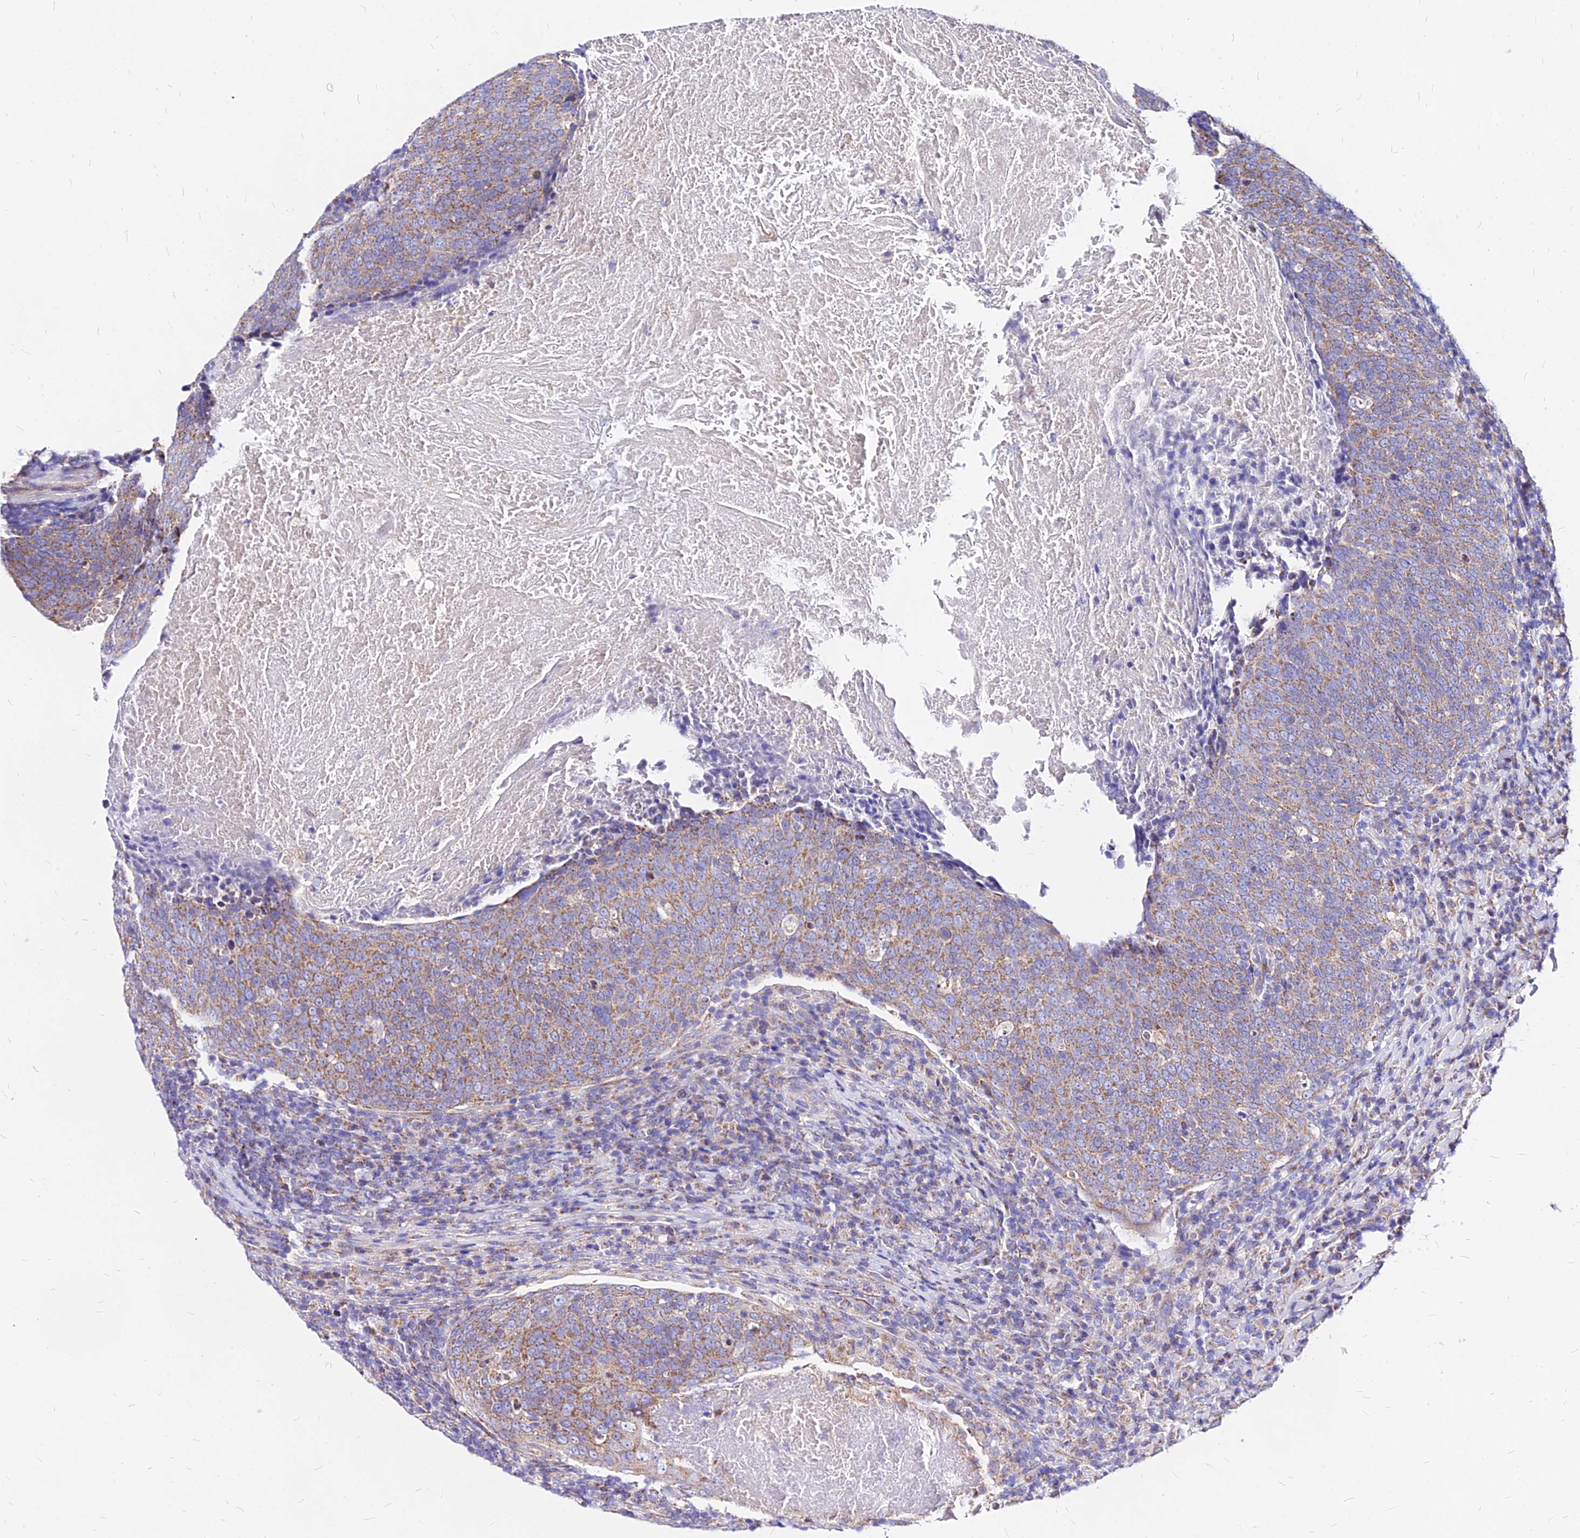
{"staining": {"intensity": "moderate", "quantity": "25%-75%", "location": "cytoplasmic/membranous"}, "tissue": "head and neck cancer", "cell_type": "Tumor cells", "image_type": "cancer", "snomed": [{"axis": "morphology", "description": "Squamous cell carcinoma, NOS"}, {"axis": "morphology", "description": "Squamous cell carcinoma, metastatic, NOS"}, {"axis": "topography", "description": "Lymph node"}, {"axis": "topography", "description": "Head-Neck"}], "caption": "High-magnification brightfield microscopy of head and neck cancer stained with DAB (brown) and counterstained with hematoxylin (blue). tumor cells exhibit moderate cytoplasmic/membranous staining is present in approximately25%-75% of cells.", "gene": "MRPL3", "patient": {"sex": "male", "age": 62}}